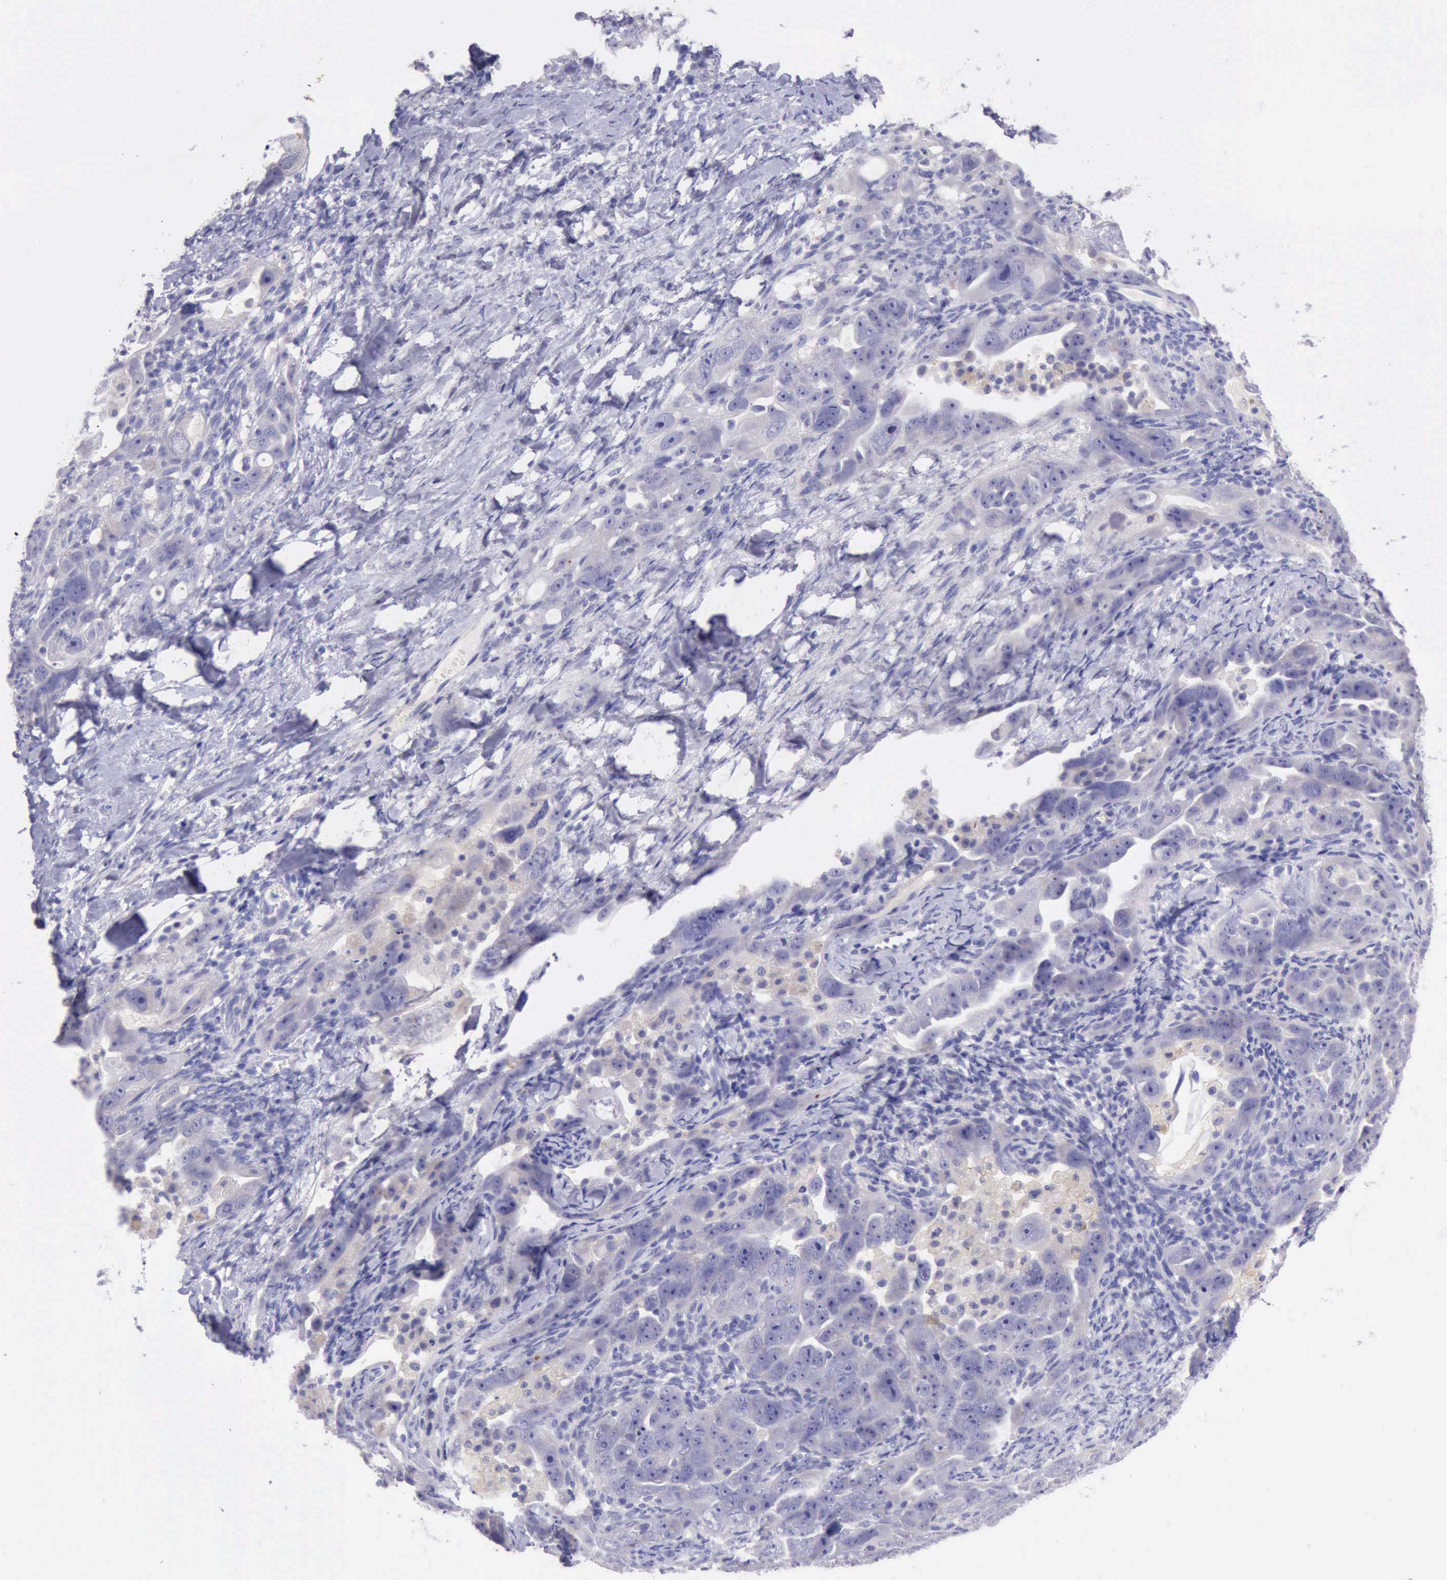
{"staining": {"intensity": "negative", "quantity": "none", "location": "none"}, "tissue": "ovarian cancer", "cell_type": "Tumor cells", "image_type": "cancer", "snomed": [{"axis": "morphology", "description": "Cystadenocarcinoma, serous, NOS"}, {"axis": "topography", "description": "Ovary"}], "caption": "Tumor cells are negative for brown protein staining in ovarian serous cystadenocarcinoma.", "gene": "LRFN5", "patient": {"sex": "female", "age": 66}}